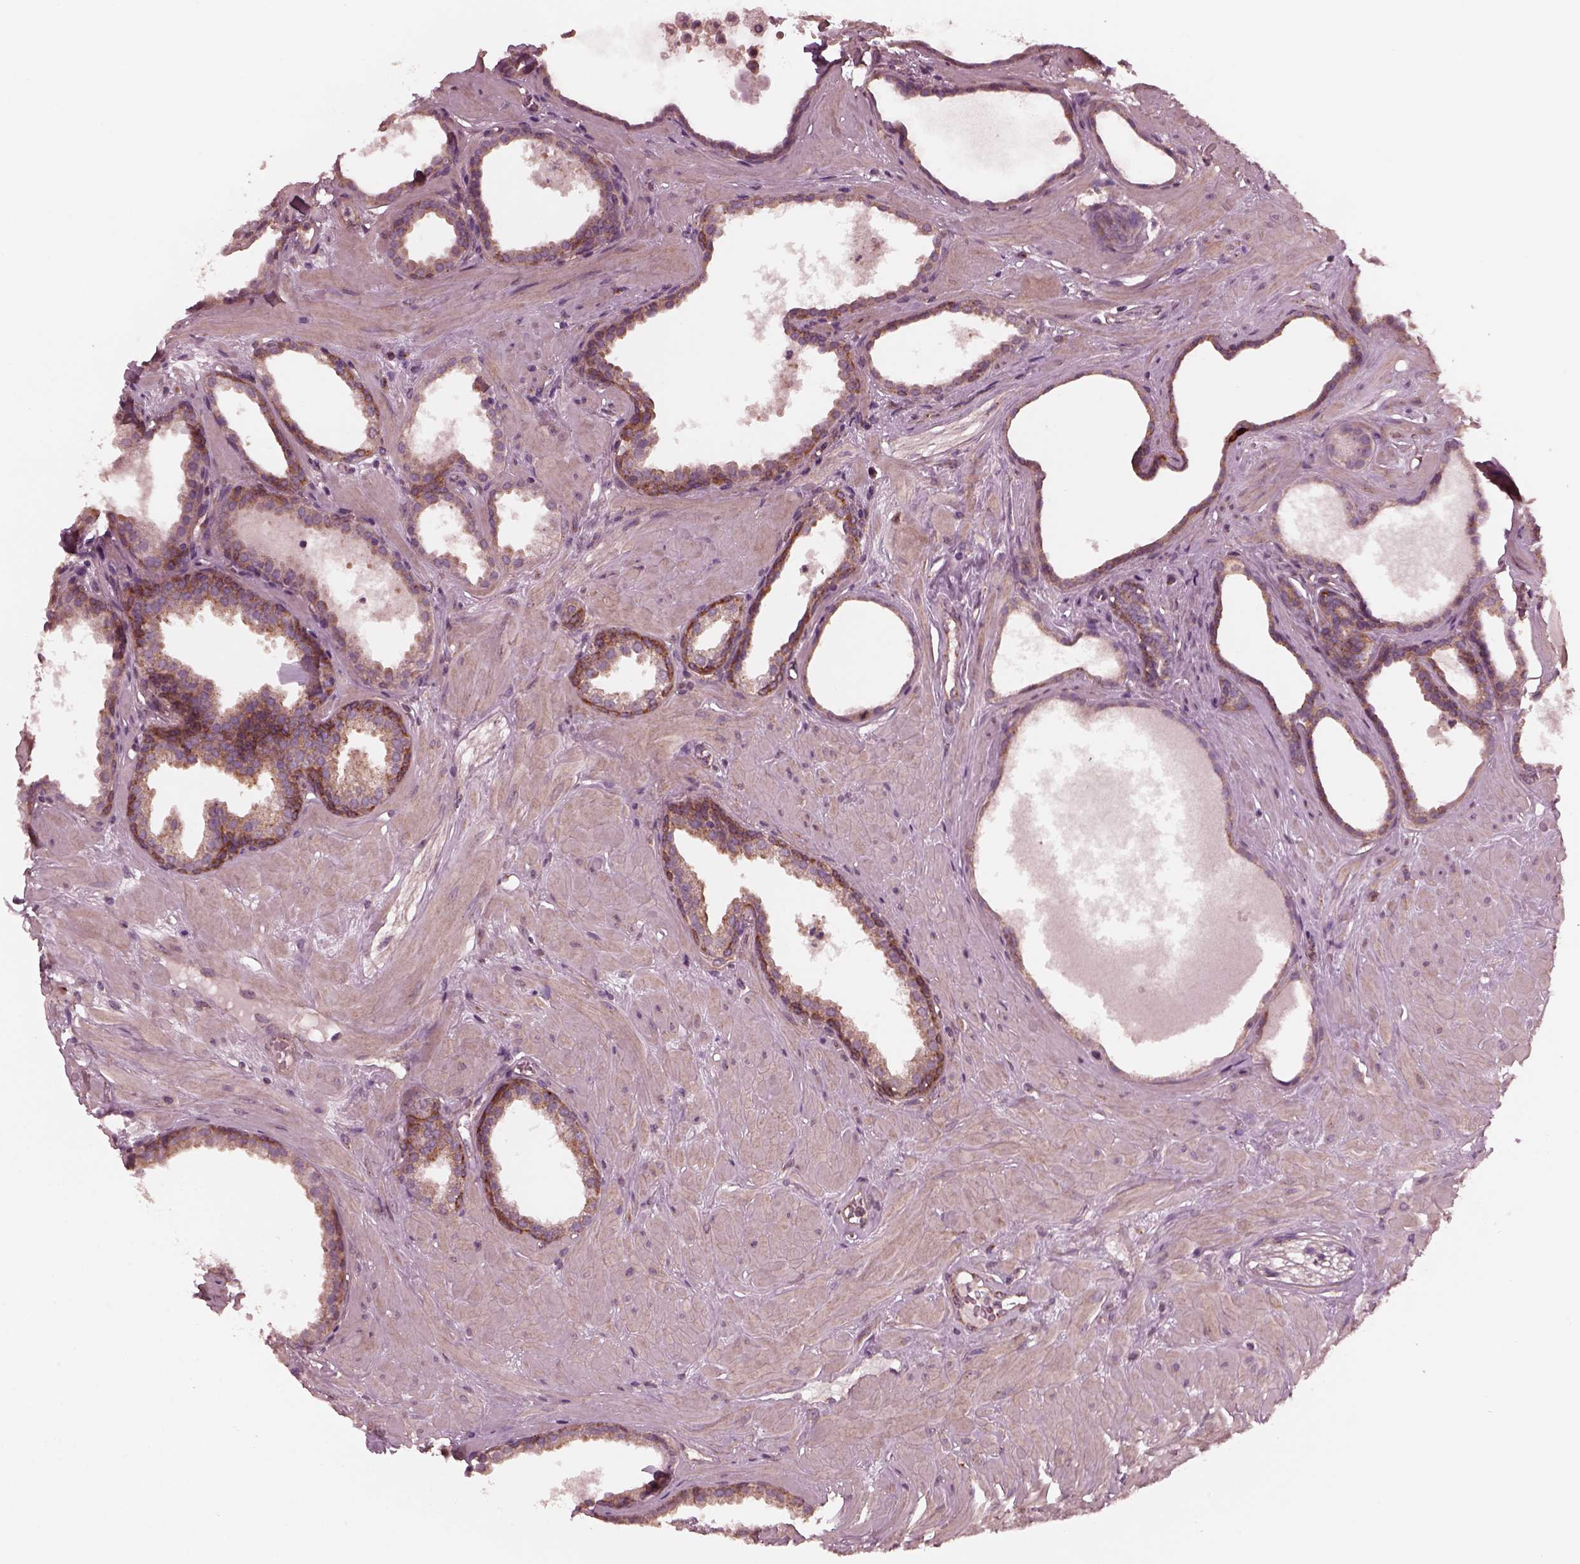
{"staining": {"intensity": "strong", "quantity": "25%-75%", "location": "cytoplasmic/membranous"}, "tissue": "prostate", "cell_type": "Glandular cells", "image_type": "normal", "snomed": [{"axis": "morphology", "description": "Normal tissue, NOS"}, {"axis": "topography", "description": "Prostate"}], "caption": "Prostate stained for a protein (brown) reveals strong cytoplasmic/membranous positive positivity in about 25%-75% of glandular cells.", "gene": "TUBG1", "patient": {"sex": "male", "age": 48}}